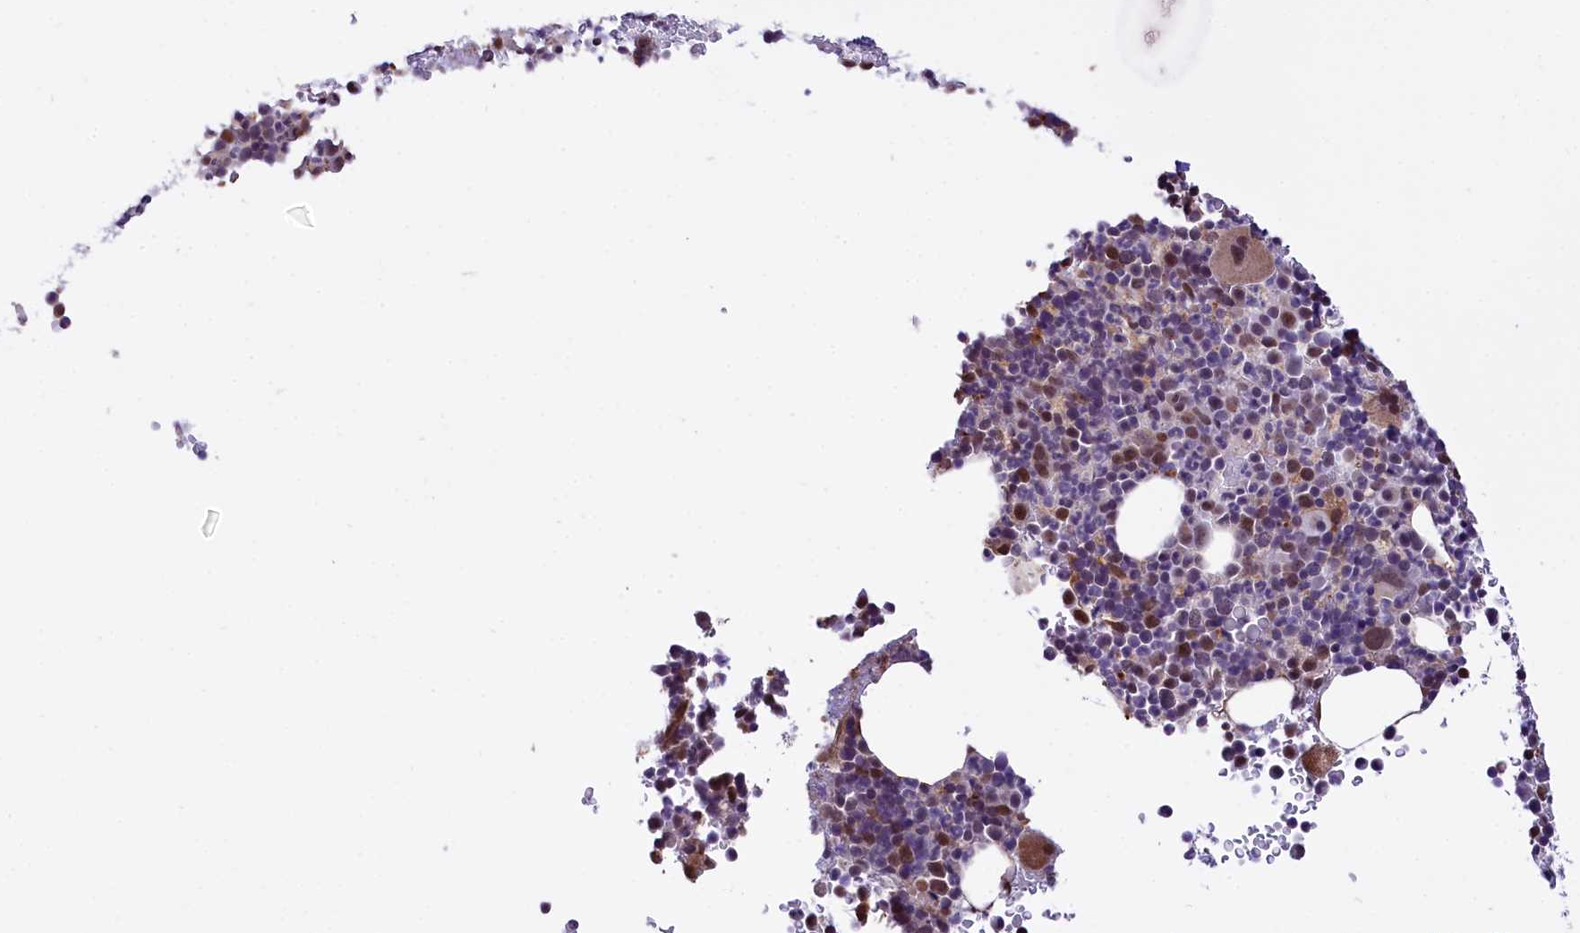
{"staining": {"intensity": "moderate", "quantity": "<25%", "location": "cytoplasmic/membranous,nuclear"}, "tissue": "bone marrow", "cell_type": "Hematopoietic cells", "image_type": "normal", "snomed": [{"axis": "morphology", "description": "Normal tissue, NOS"}, {"axis": "topography", "description": "Bone marrow"}], "caption": "Hematopoietic cells reveal low levels of moderate cytoplasmic/membranous,nuclear staining in approximately <25% of cells in unremarkable bone marrow. (DAB IHC, brown staining for protein, blue staining for nuclei).", "gene": "MRPL54", "patient": {"sex": "female", "age": 82}}